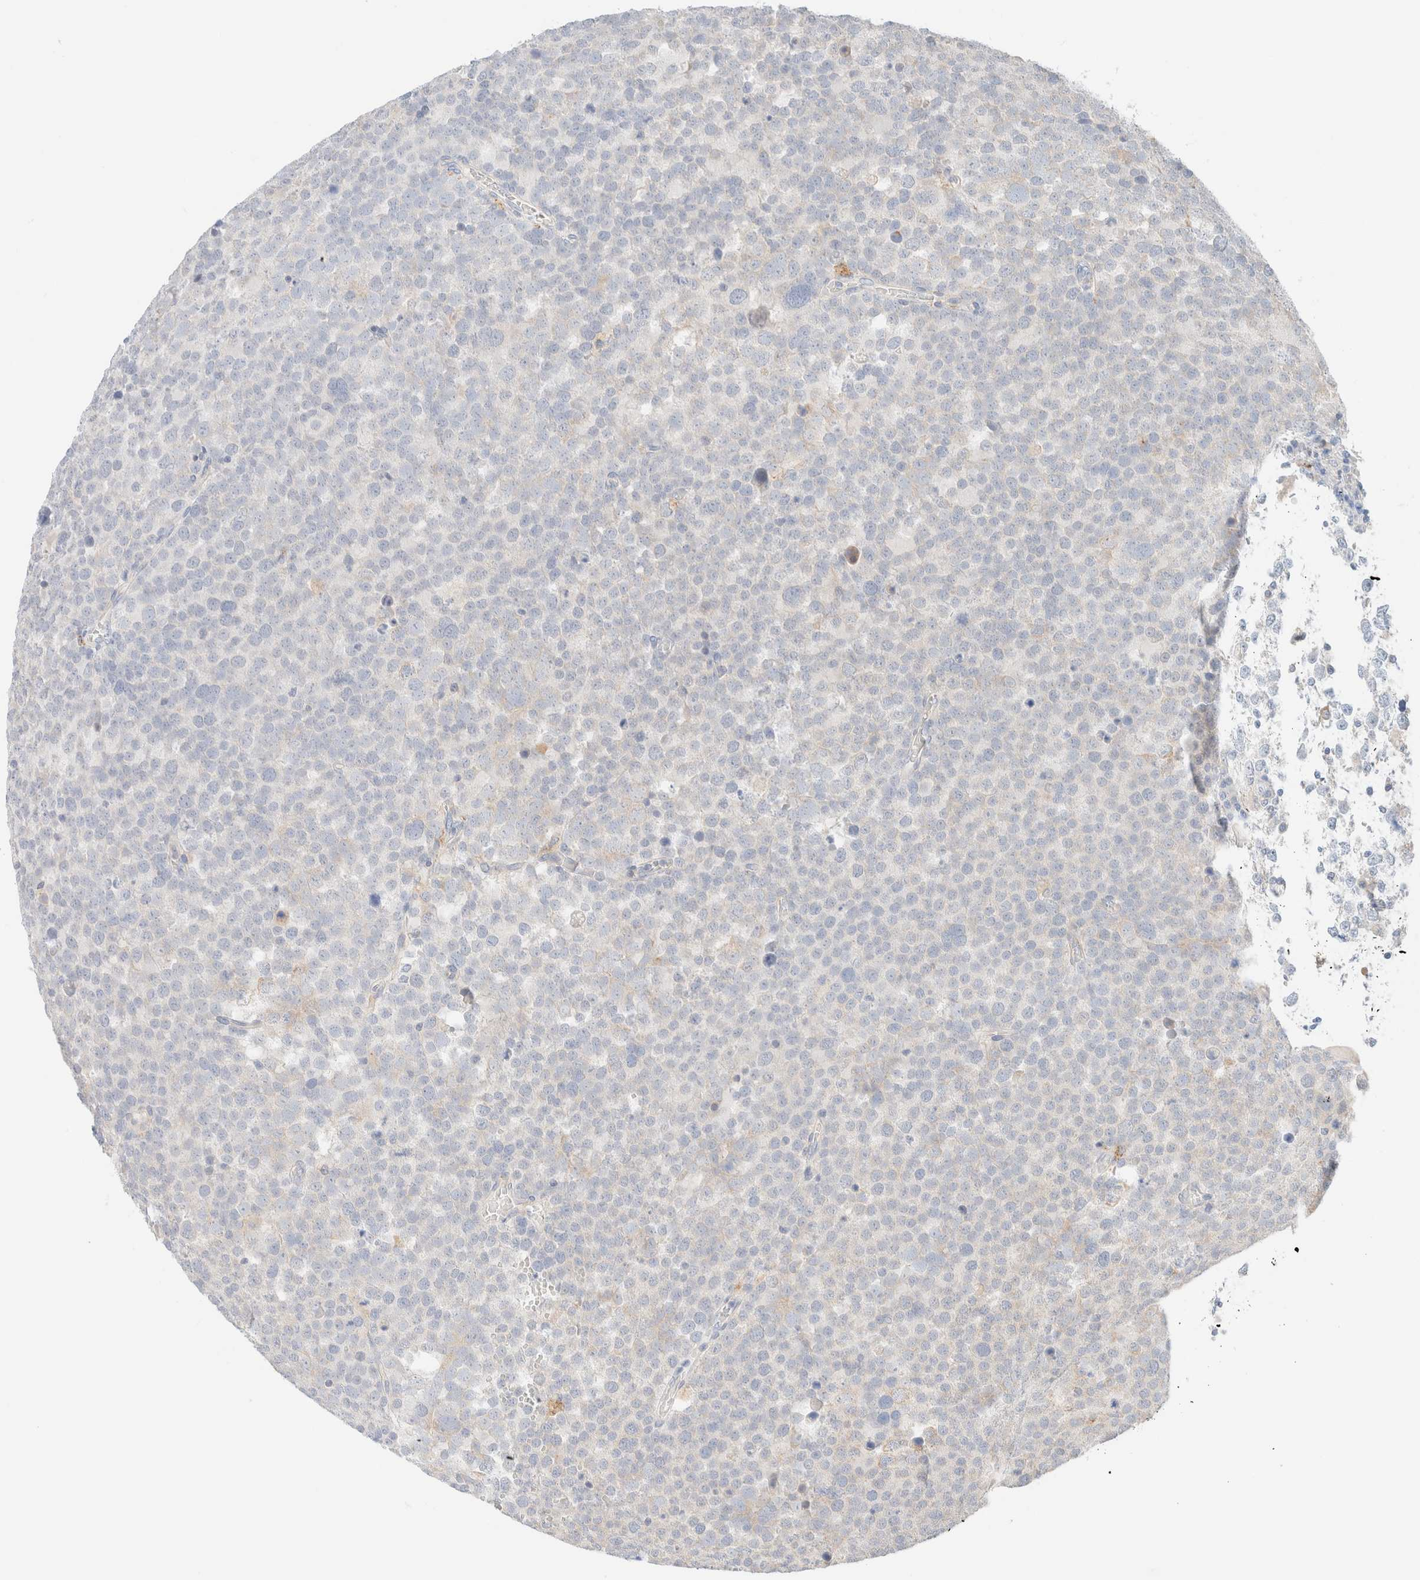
{"staining": {"intensity": "negative", "quantity": "none", "location": "none"}, "tissue": "testis cancer", "cell_type": "Tumor cells", "image_type": "cancer", "snomed": [{"axis": "morphology", "description": "Seminoma, NOS"}, {"axis": "topography", "description": "Testis"}], "caption": "Immunohistochemical staining of seminoma (testis) displays no significant staining in tumor cells.", "gene": "SARM1", "patient": {"sex": "male", "age": 71}}